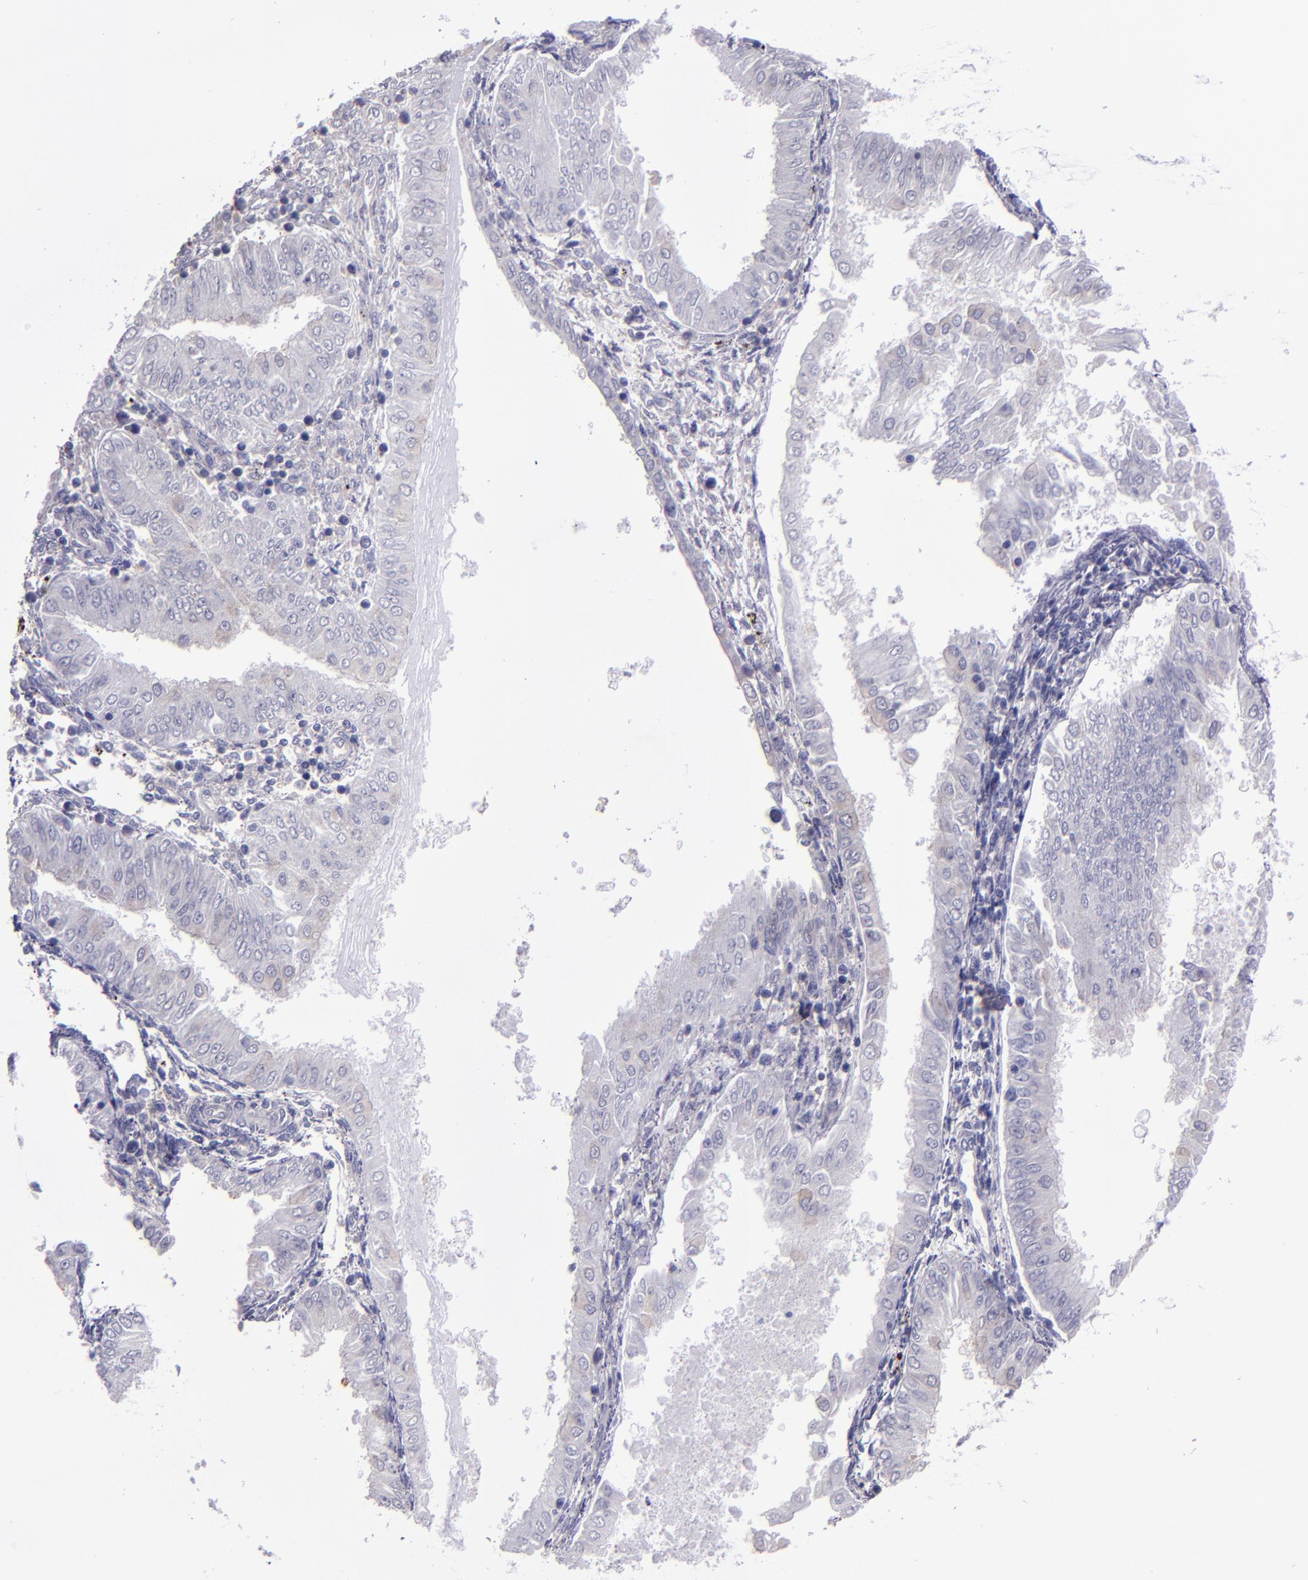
{"staining": {"intensity": "weak", "quantity": "<25%", "location": "cytoplasmic/membranous"}, "tissue": "endometrial cancer", "cell_type": "Tumor cells", "image_type": "cancer", "snomed": [{"axis": "morphology", "description": "Adenocarcinoma, NOS"}, {"axis": "topography", "description": "Endometrium"}], "caption": "Immunohistochemistry (IHC) of human endometrial cancer (adenocarcinoma) displays no staining in tumor cells.", "gene": "CARS1", "patient": {"sex": "female", "age": 53}}